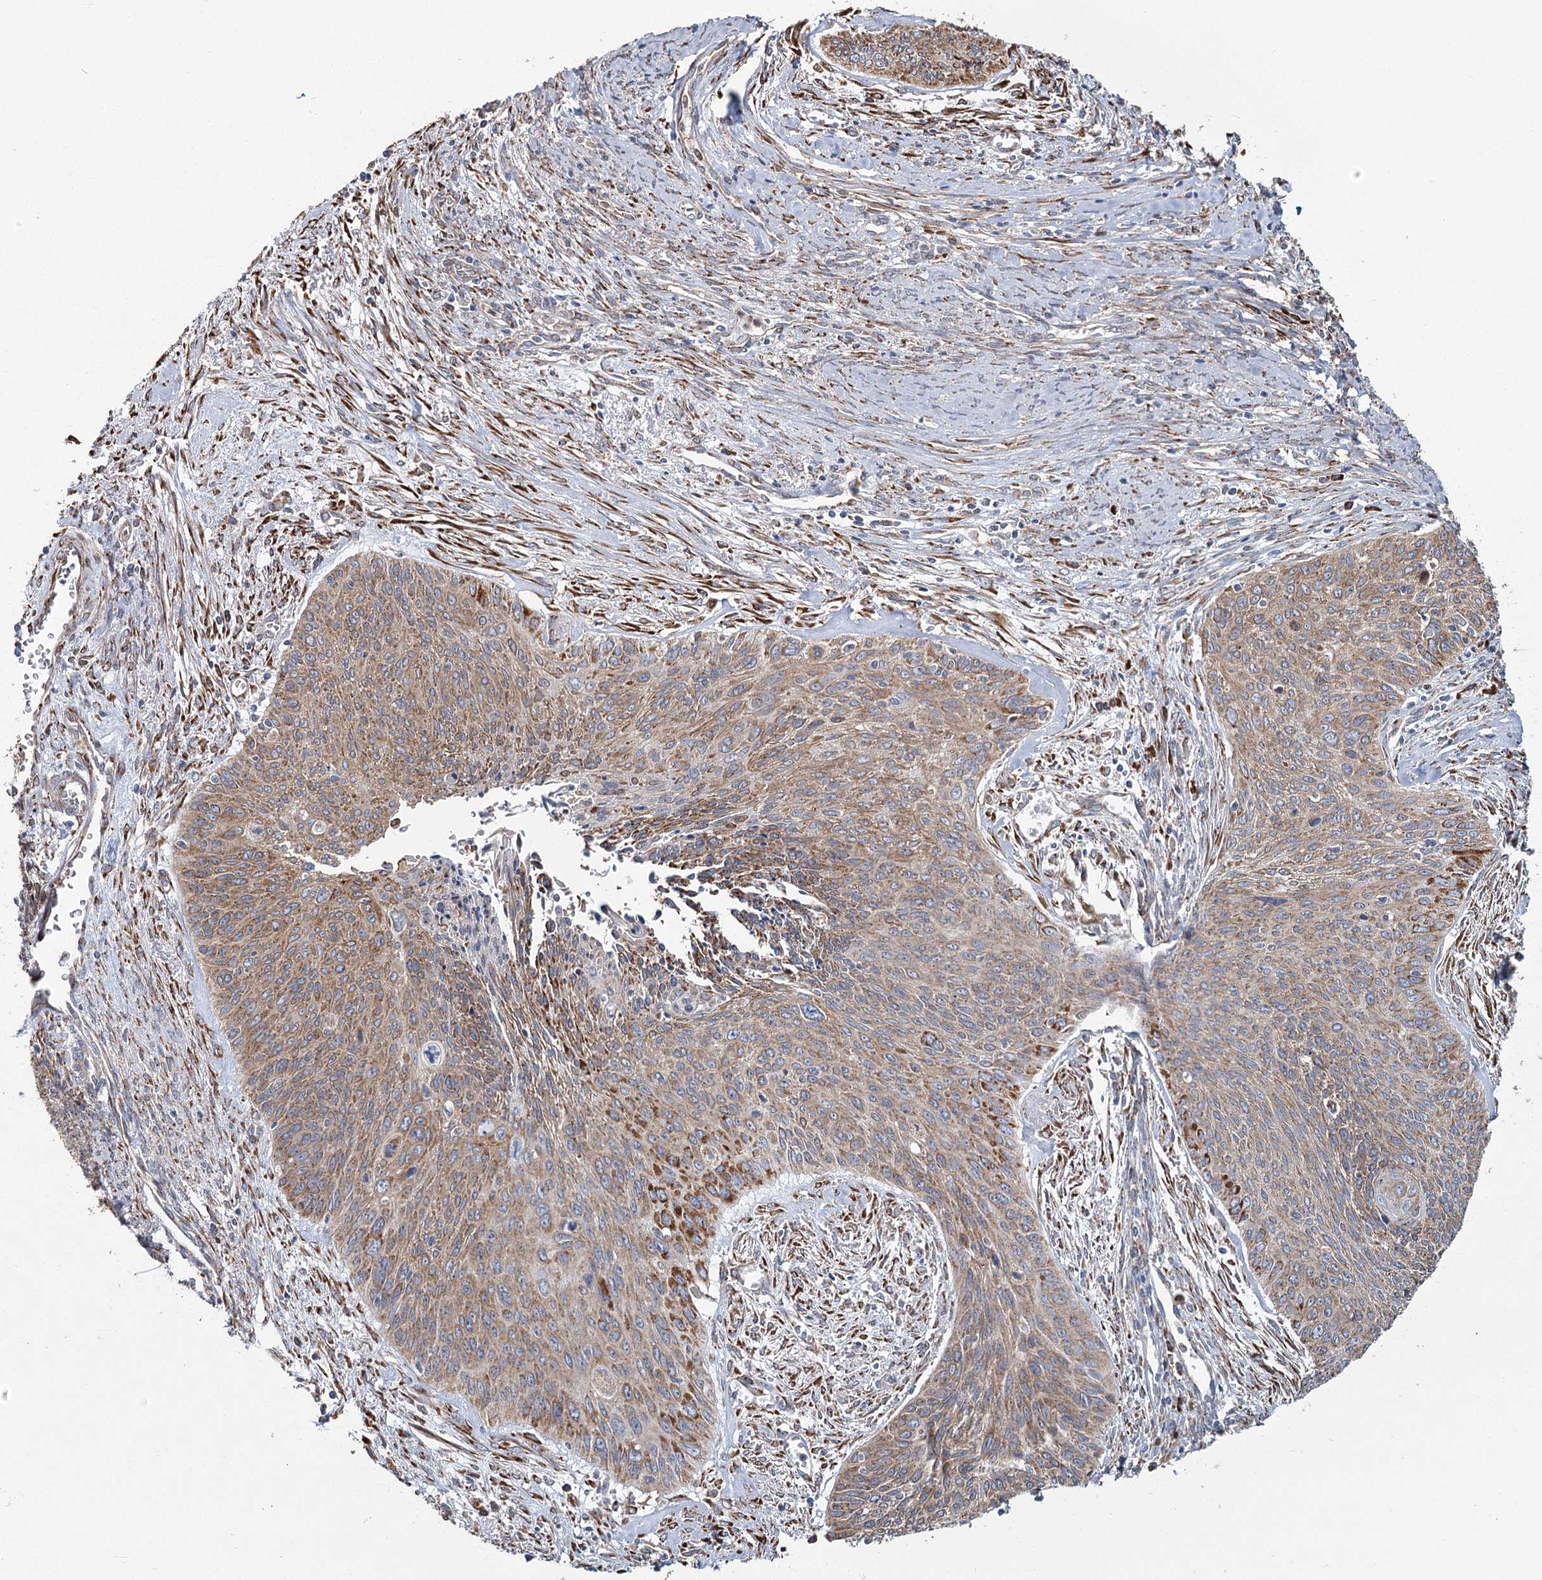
{"staining": {"intensity": "moderate", "quantity": ">75%", "location": "cytoplasmic/membranous"}, "tissue": "cervical cancer", "cell_type": "Tumor cells", "image_type": "cancer", "snomed": [{"axis": "morphology", "description": "Squamous cell carcinoma, NOS"}, {"axis": "topography", "description": "Cervix"}], "caption": "Immunohistochemical staining of cervical cancer shows medium levels of moderate cytoplasmic/membranous positivity in approximately >75% of tumor cells. The staining is performed using DAB brown chromogen to label protein expression. The nuclei are counter-stained blue using hematoxylin.", "gene": "ZCCHC9", "patient": {"sex": "female", "age": 55}}